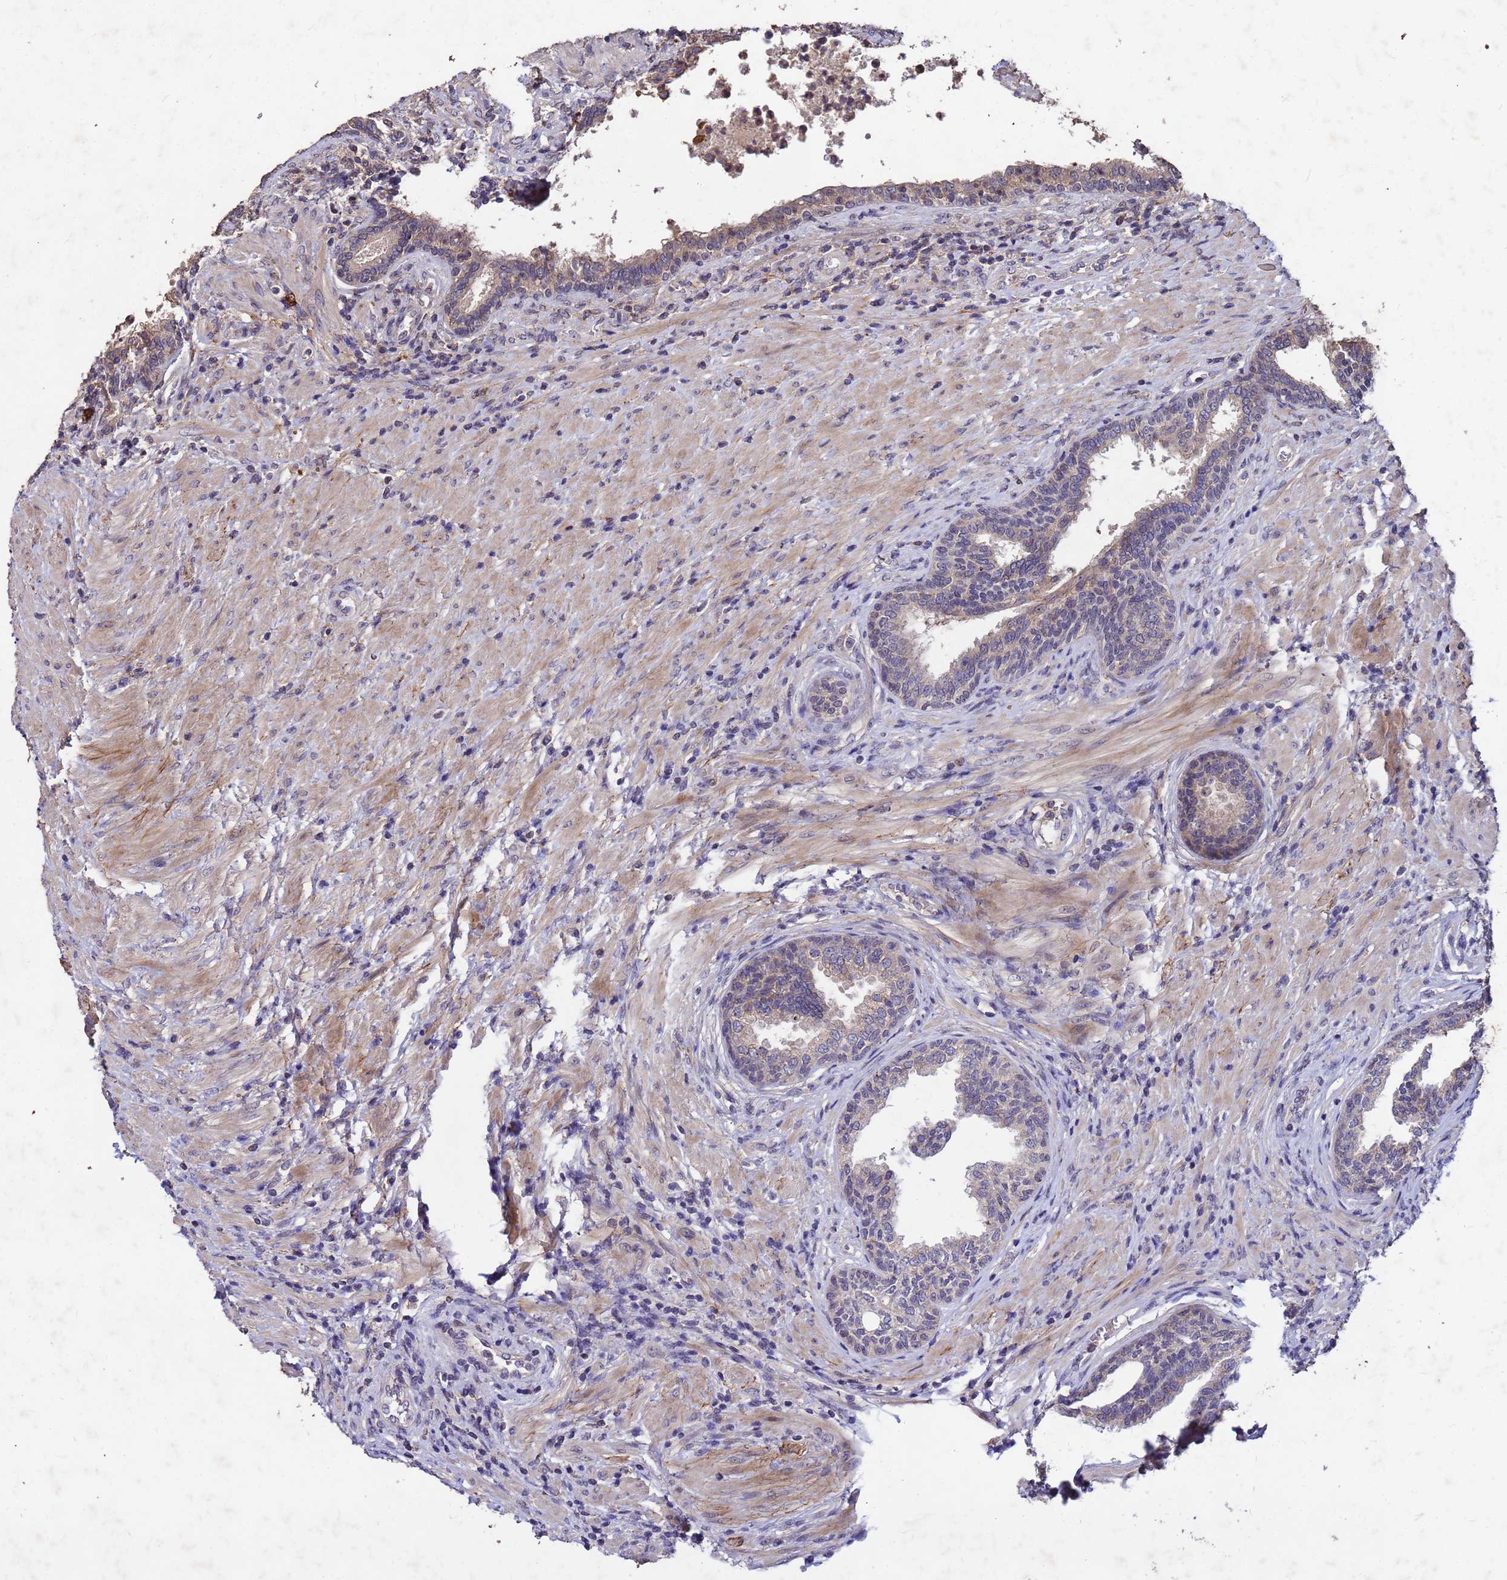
{"staining": {"intensity": "weak", "quantity": "25%-75%", "location": "cytoplasmic/membranous"}, "tissue": "prostate", "cell_type": "Glandular cells", "image_type": "normal", "snomed": [{"axis": "morphology", "description": "Normal tissue, NOS"}, {"axis": "topography", "description": "Prostate"}], "caption": "Immunohistochemistry (IHC) (DAB) staining of unremarkable human prostate shows weak cytoplasmic/membranous protein expression in about 25%-75% of glandular cells. (DAB IHC with brightfield microscopy, high magnification).", "gene": "TOR4A", "patient": {"sex": "male", "age": 76}}